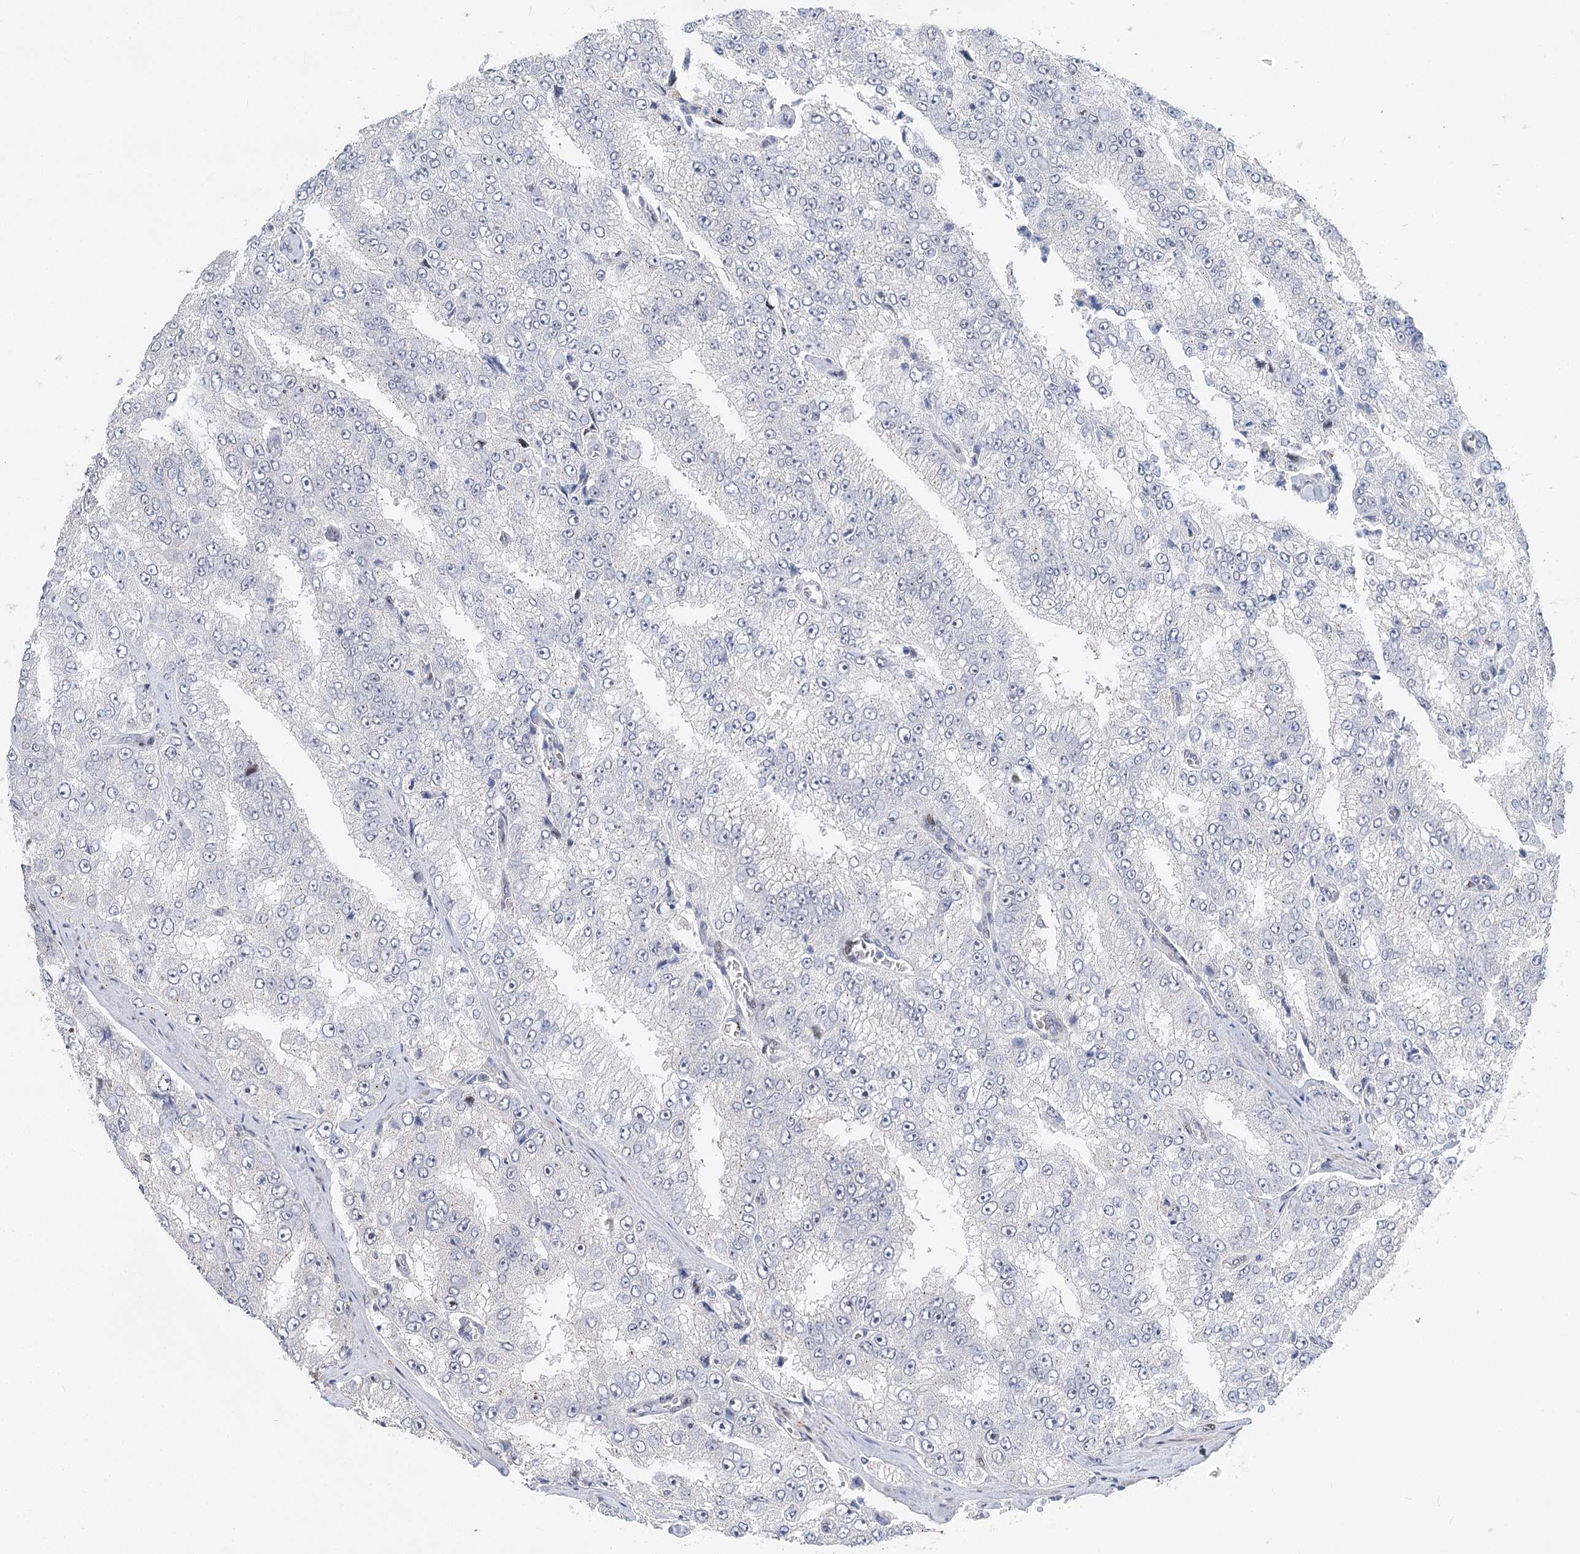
{"staining": {"intensity": "negative", "quantity": "none", "location": "none"}, "tissue": "prostate cancer", "cell_type": "Tumor cells", "image_type": "cancer", "snomed": [{"axis": "morphology", "description": "Adenocarcinoma, High grade"}, {"axis": "topography", "description": "Prostate"}], "caption": "Immunohistochemical staining of human prostate cancer demonstrates no significant positivity in tumor cells.", "gene": "CAMTA1", "patient": {"sex": "male", "age": 58}}